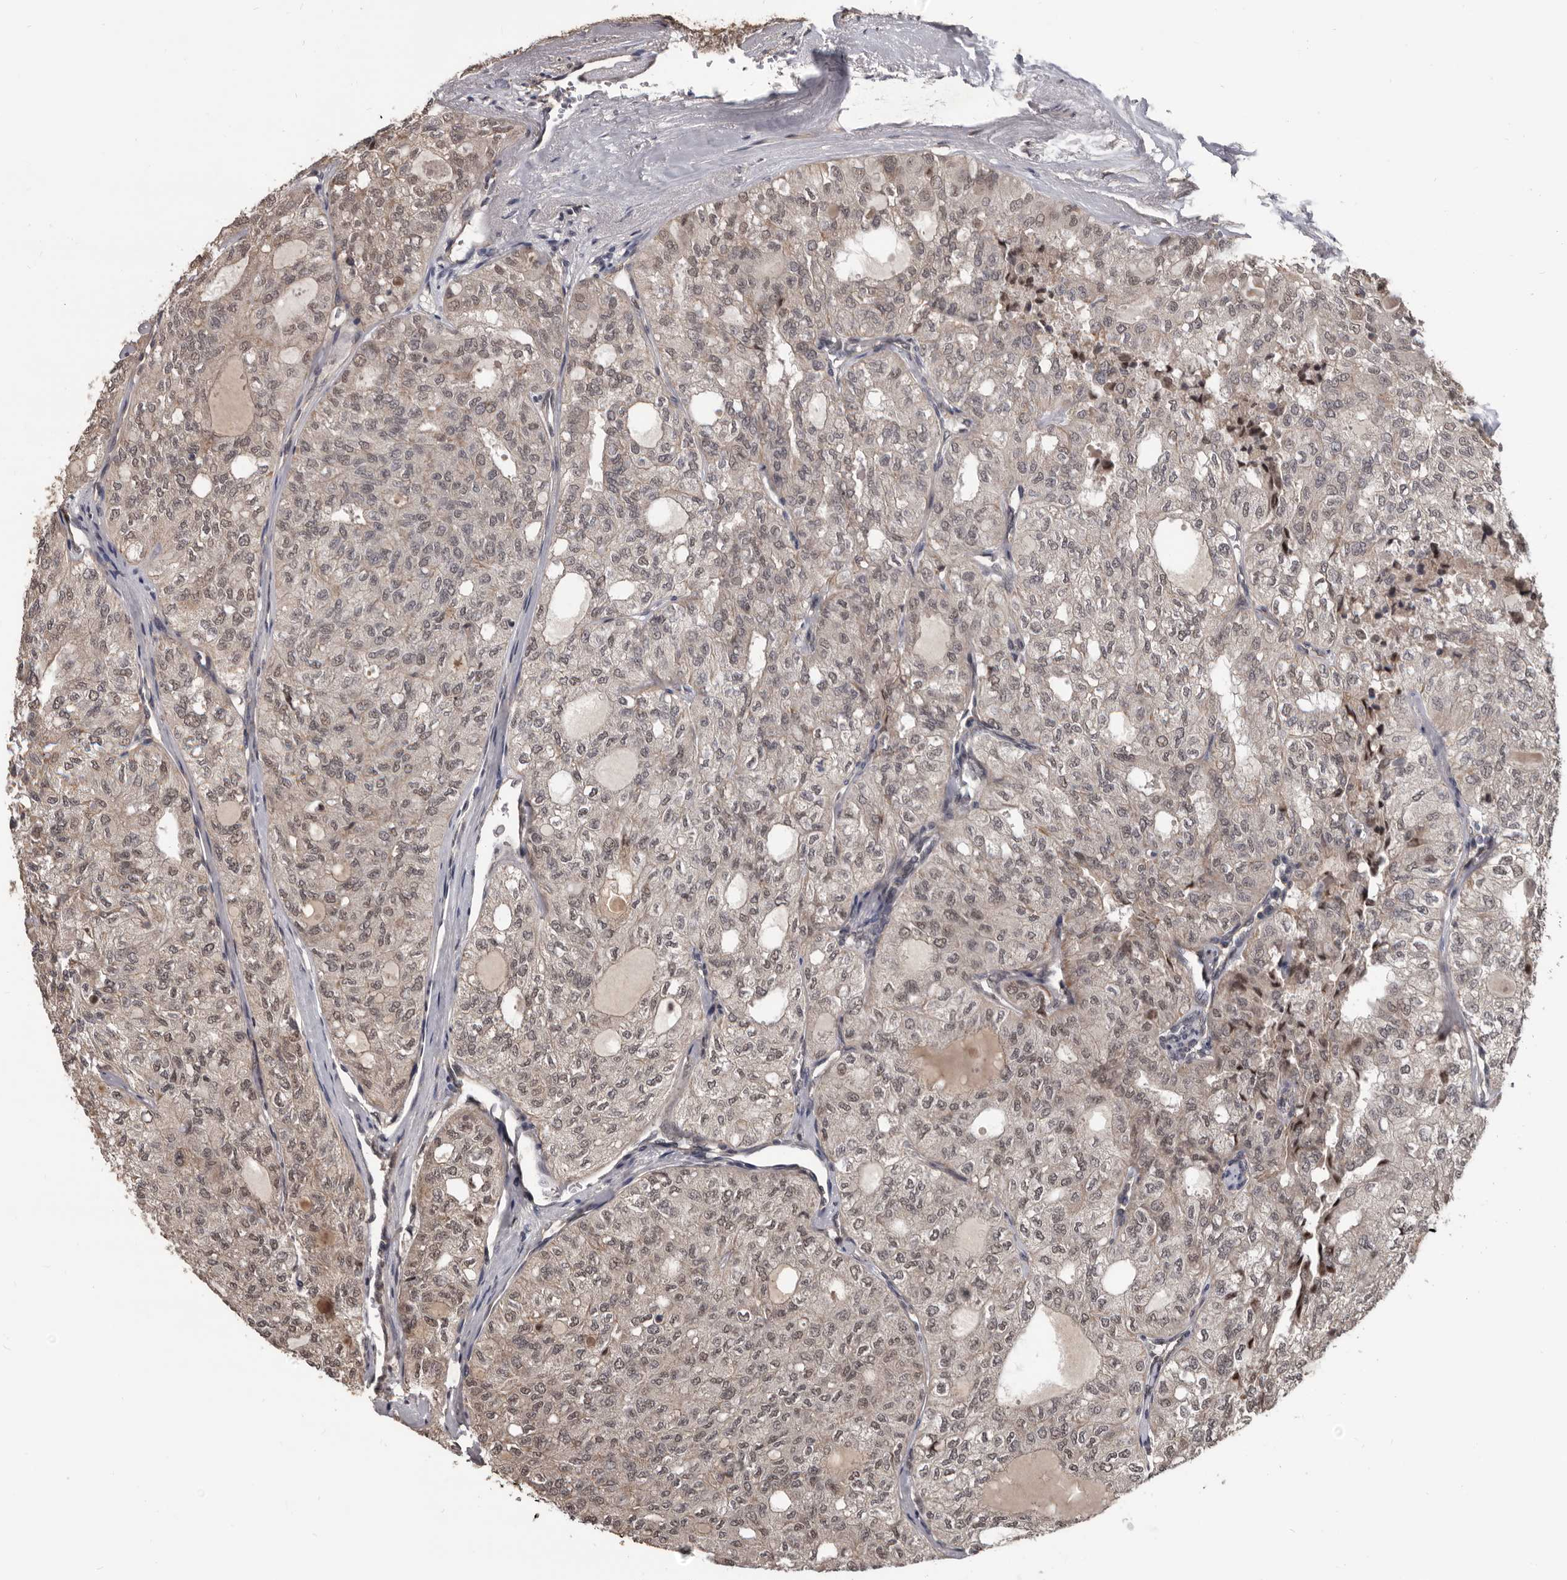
{"staining": {"intensity": "weak", "quantity": ">75%", "location": "nuclear"}, "tissue": "thyroid cancer", "cell_type": "Tumor cells", "image_type": "cancer", "snomed": [{"axis": "morphology", "description": "Follicular adenoma carcinoma, NOS"}, {"axis": "topography", "description": "Thyroid gland"}], "caption": "Human thyroid cancer (follicular adenoma carcinoma) stained with a protein marker displays weak staining in tumor cells.", "gene": "AHR", "patient": {"sex": "male", "age": 75}}